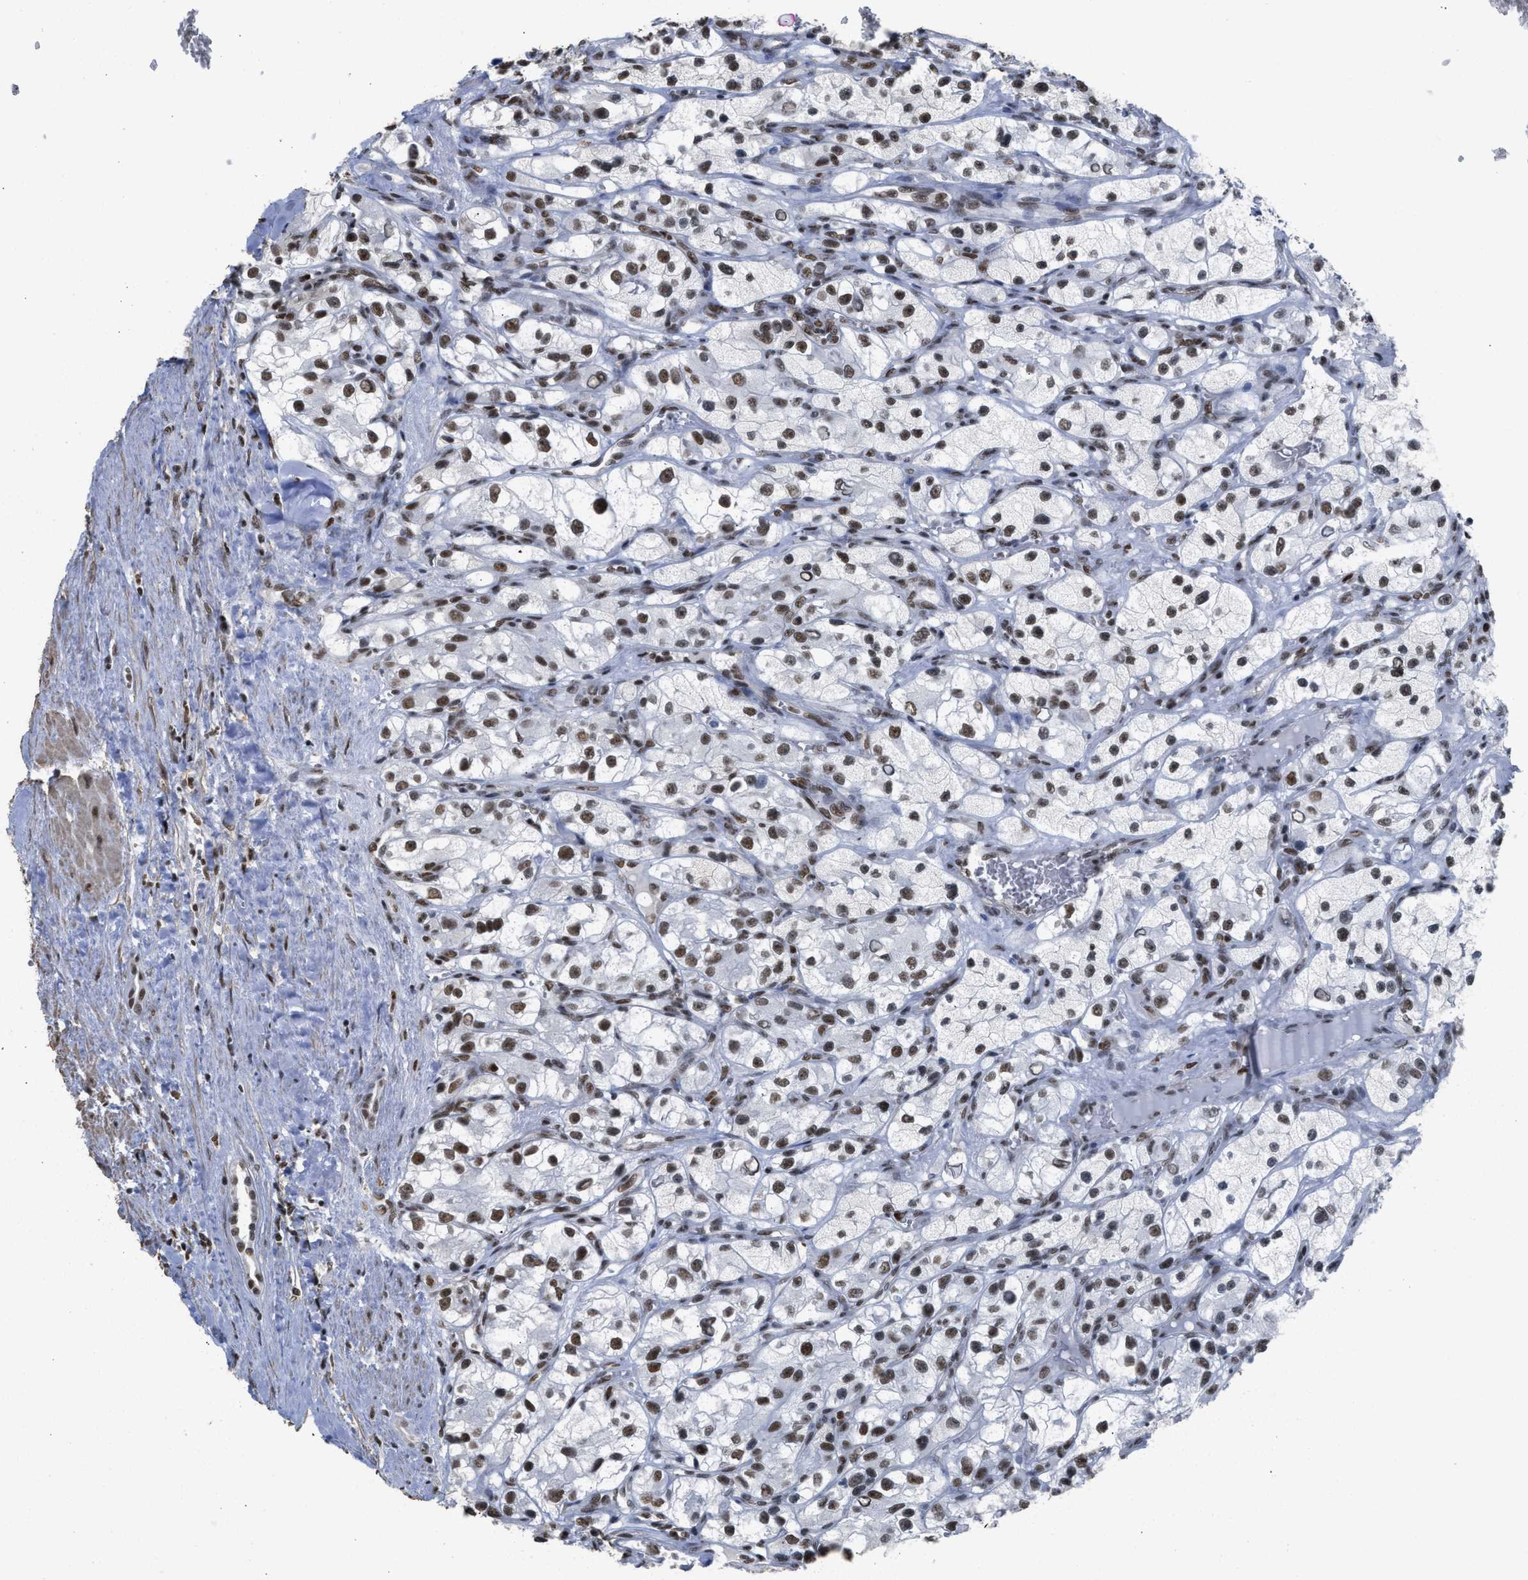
{"staining": {"intensity": "strong", "quantity": ">75%", "location": "nuclear"}, "tissue": "renal cancer", "cell_type": "Tumor cells", "image_type": "cancer", "snomed": [{"axis": "morphology", "description": "Adenocarcinoma, NOS"}, {"axis": "topography", "description": "Kidney"}], "caption": "A micrograph of renal adenocarcinoma stained for a protein demonstrates strong nuclear brown staining in tumor cells.", "gene": "SCAF4", "patient": {"sex": "female", "age": 57}}